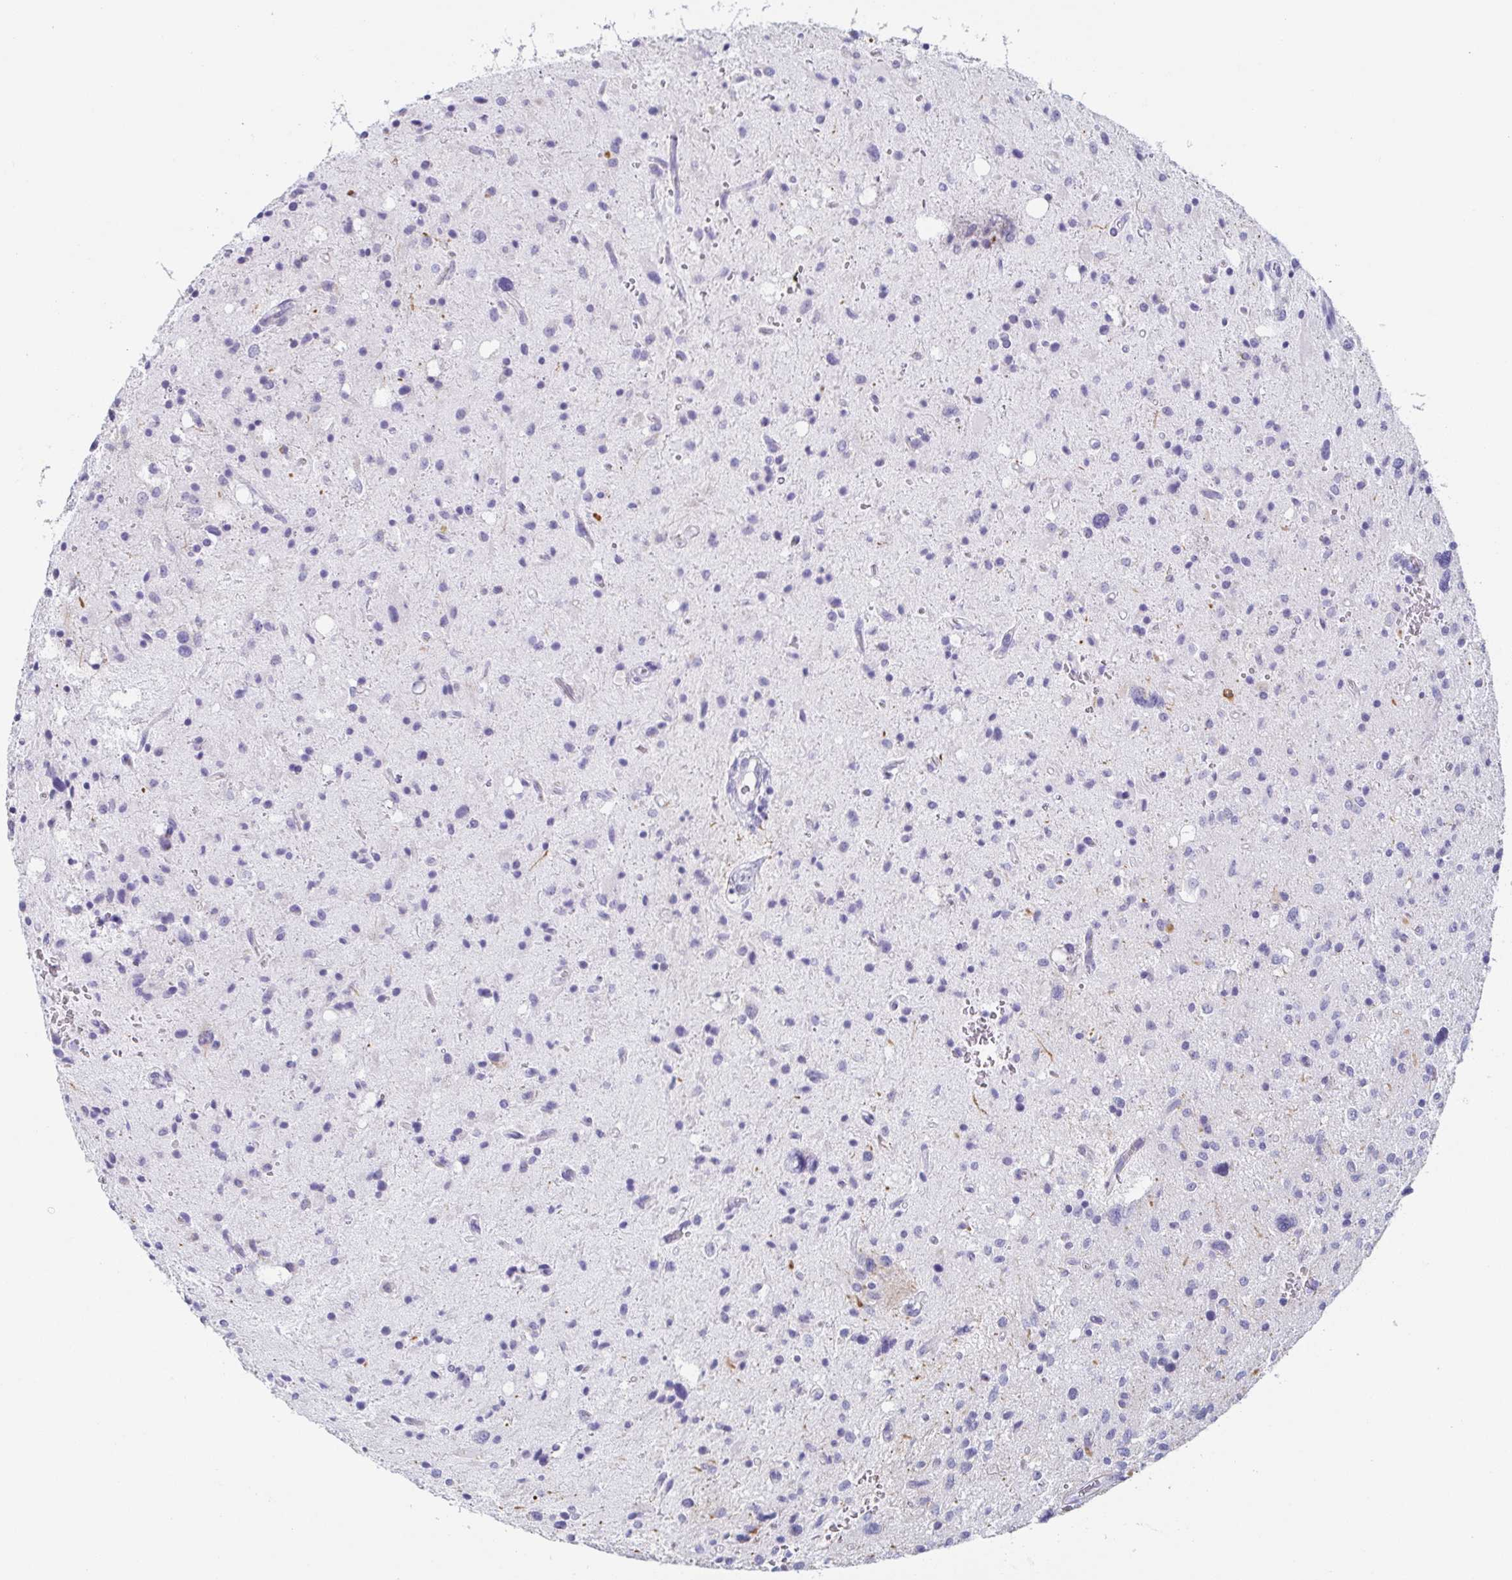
{"staining": {"intensity": "negative", "quantity": "none", "location": "none"}, "tissue": "glioma", "cell_type": "Tumor cells", "image_type": "cancer", "snomed": [{"axis": "morphology", "description": "Glioma, malignant, Low grade"}, {"axis": "topography", "description": "Brain"}], "caption": "Tumor cells are negative for protein expression in human glioma.", "gene": "PRR27", "patient": {"sex": "female", "age": 58}}